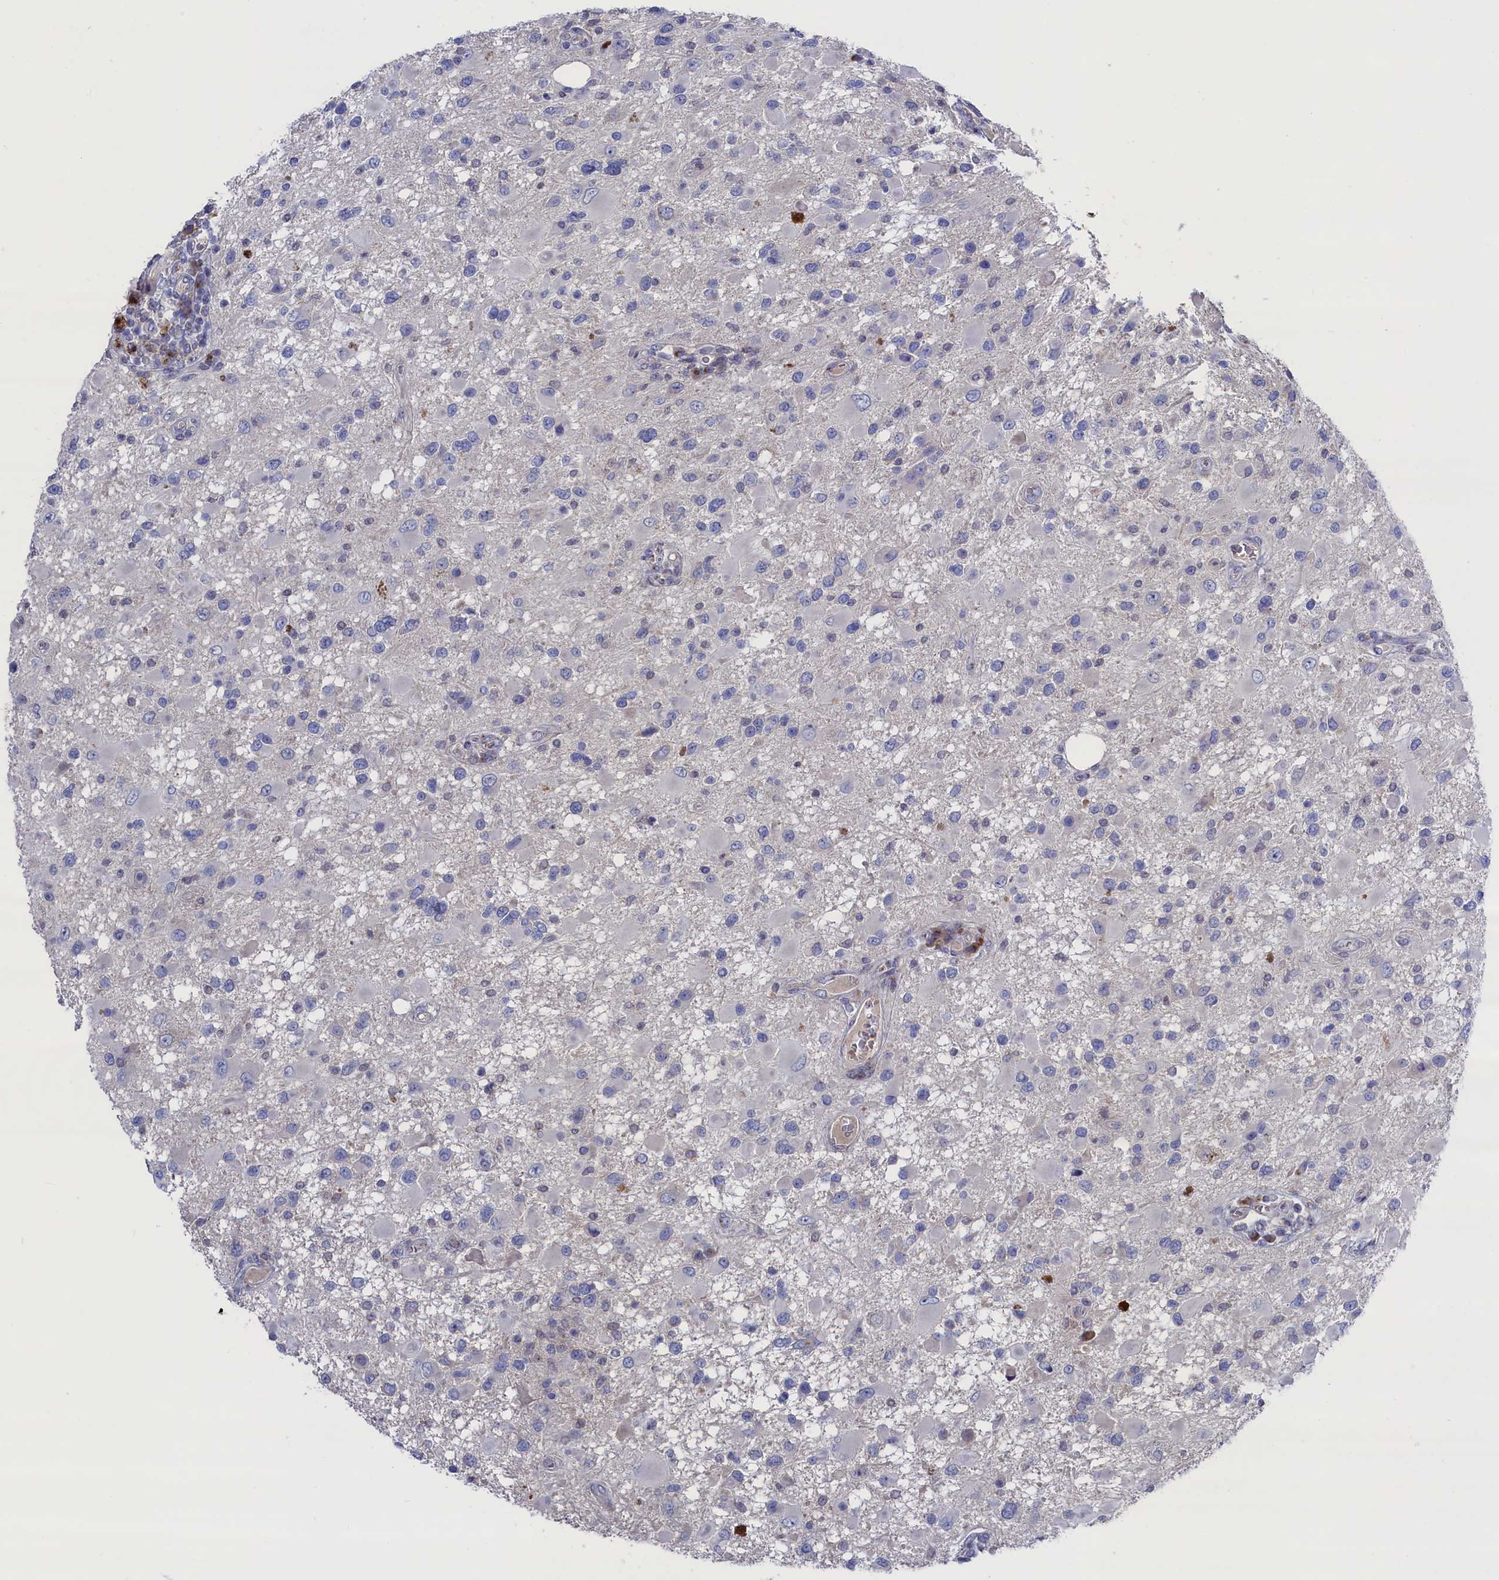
{"staining": {"intensity": "negative", "quantity": "none", "location": "none"}, "tissue": "glioma", "cell_type": "Tumor cells", "image_type": "cancer", "snomed": [{"axis": "morphology", "description": "Glioma, malignant, High grade"}, {"axis": "topography", "description": "Brain"}], "caption": "DAB immunohistochemical staining of glioma shows no significant staining in tumor cells. The staining was performed using DAB to visualize the protein expression in brown, while the nuclei were stained in blue with hematoxylin (Magnification: 20x).", "gene": "GPR108", "patient": {"sex": "male", "age": 53}}